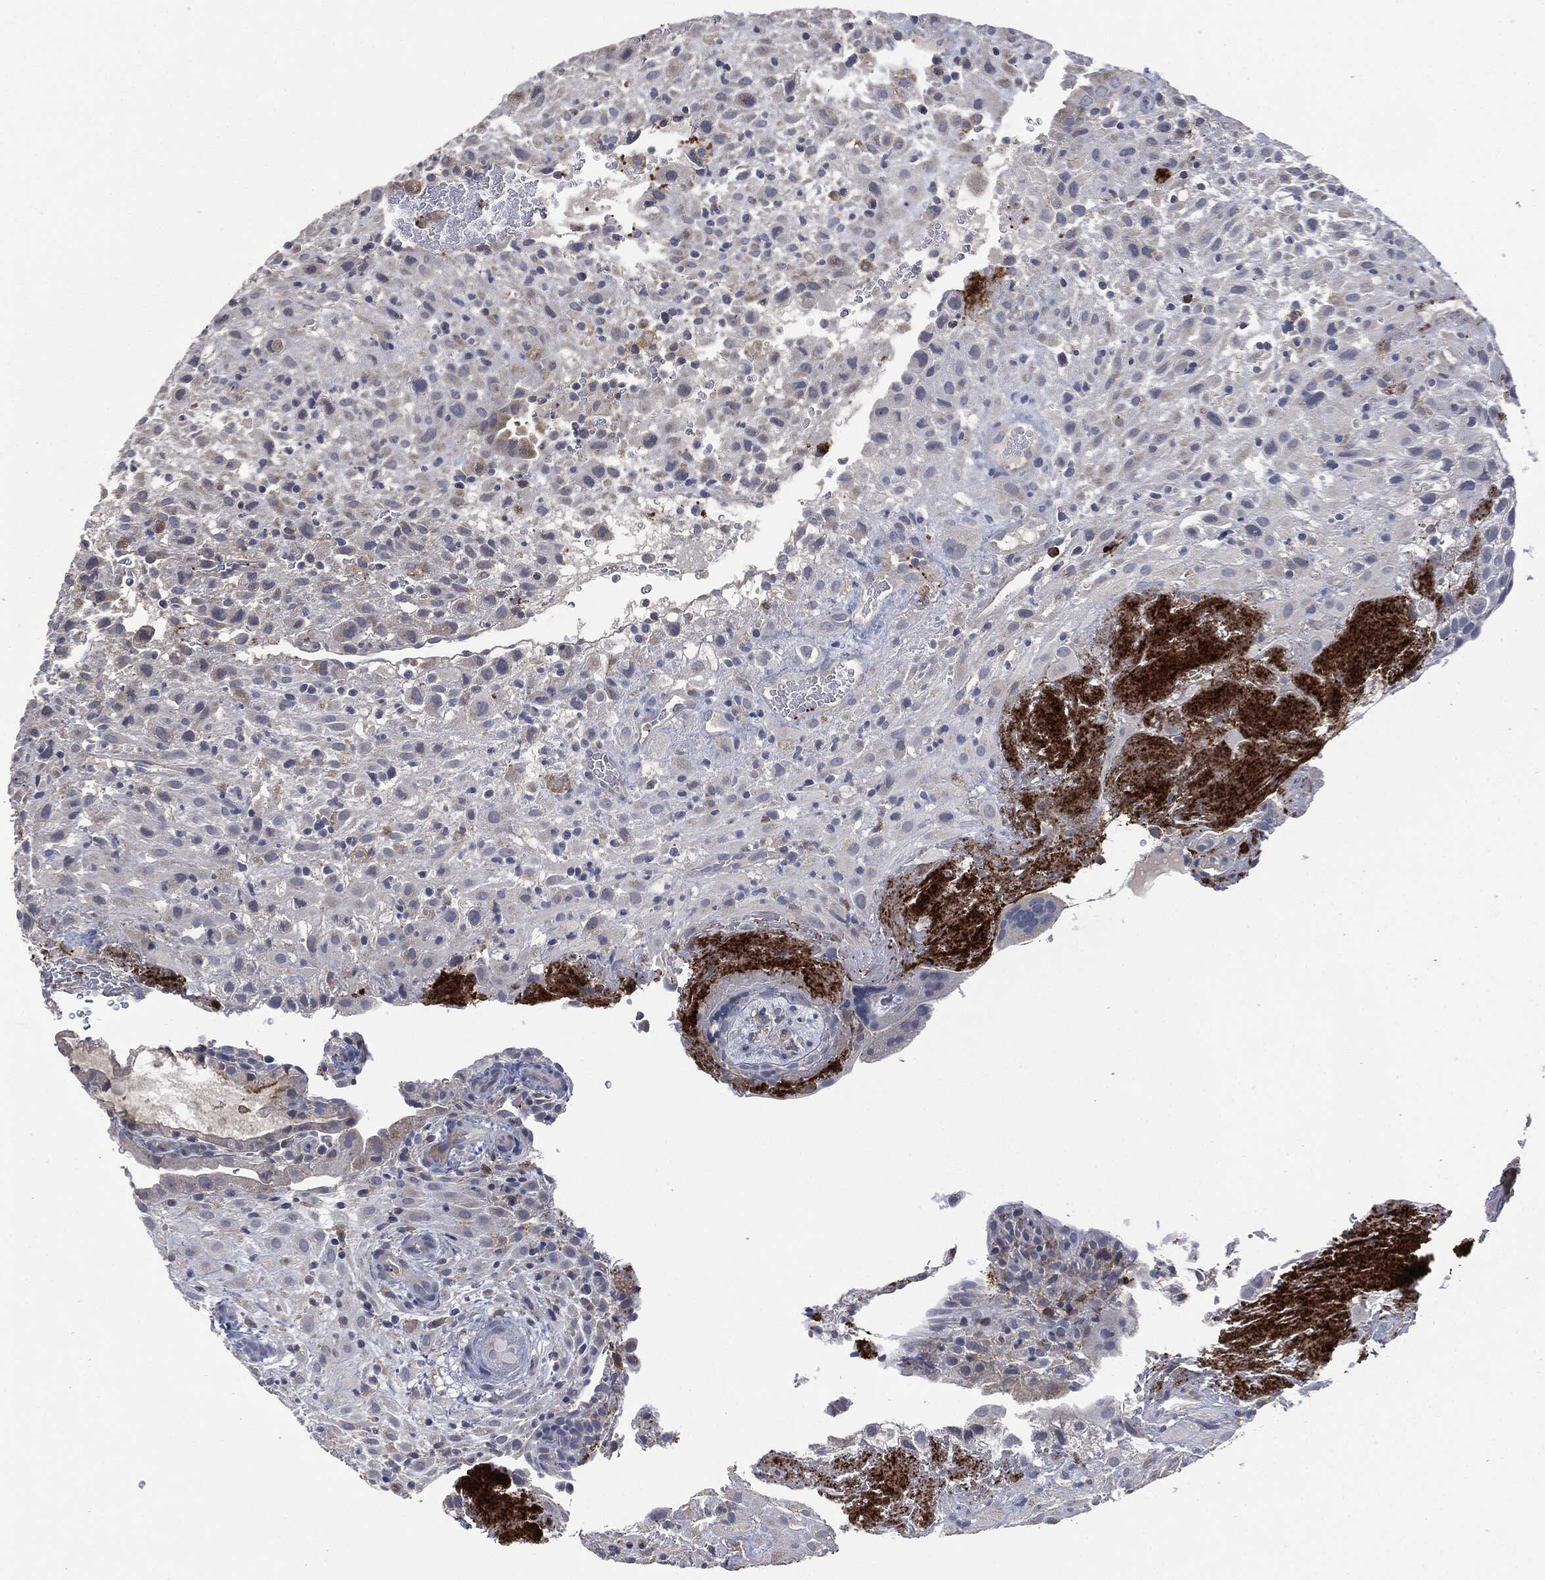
{"staining": {"intensity": "negative", "quantity": "none", "location": "none"}, "tissue": "placenta", "cell_type": "Decidual cells", "image_type": "normal", "snomed": [{"axis": "morphology", "description": "Normal tissue, NOS"}, {"axis": "topography", "description": "Placenta"}], "caption": "DAB immunohistochemical staining of benign human placenta displays no significant expression in decidual cells. The staining was performed using DAB to visualize the protein expression in brown, while the nuclei were stained in blue with hematoxylin (Magnification: 20x).", "gene": "CD33", "patient": {"sex": "female", "age": 19}}